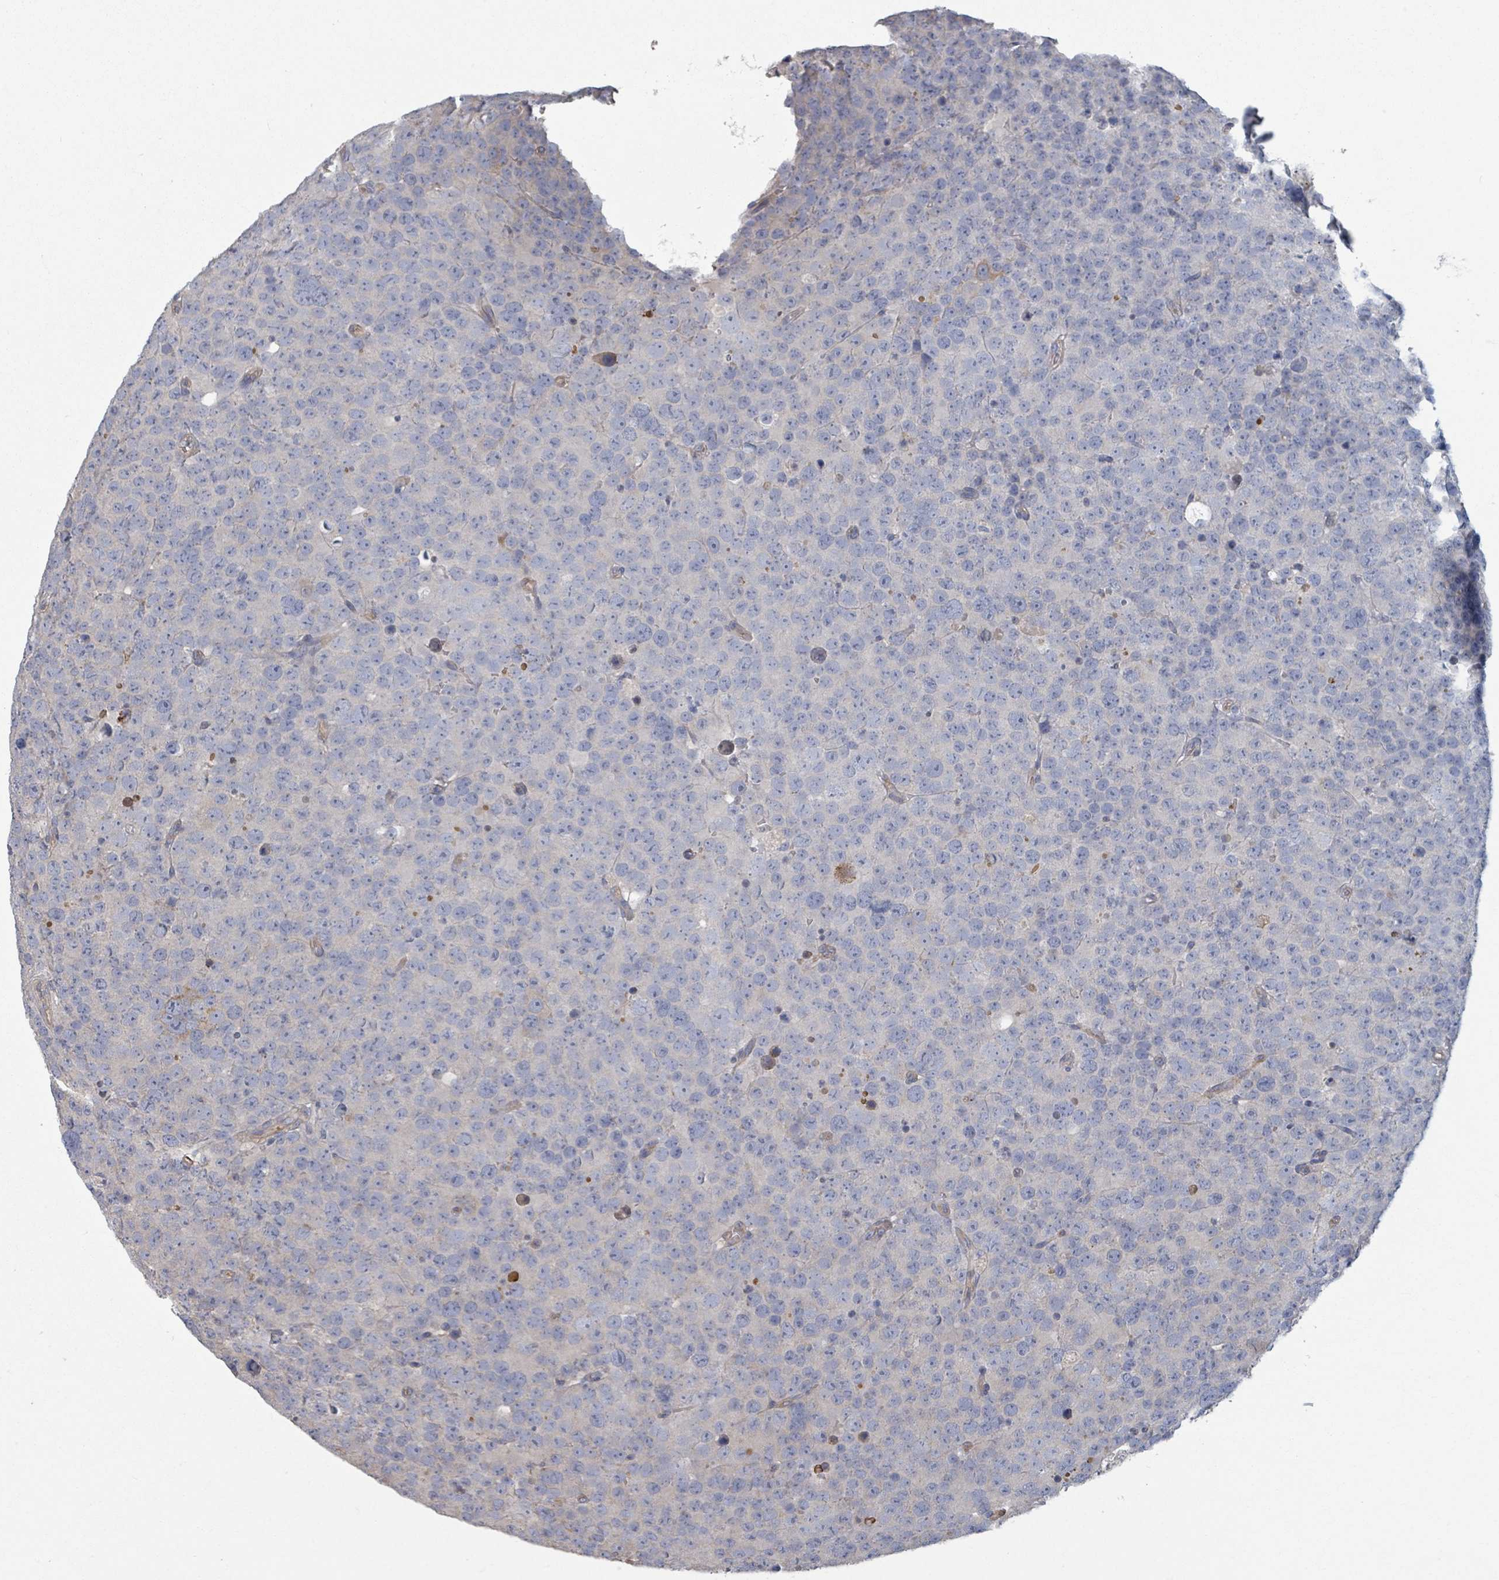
{"staining": {"intensity": "negative", "quantity": "none", "location": "none"}, "tissue": "testis cancer", "cell_type": "Tumor cells", "image_type": "cancer", "snomed": [{"axis": "morphology", "description": "Seminoma, NOS"}, {"axis": "topography", "description": "Testis"}], "caption": "A high-resolution photomicrograph shows immunohistochemistry staining of testis cancer (seminoma), which exhibits no significant staining in tumor cells. (Brightfield microscopy of DAB IHC at high magnification).", "gene": "PLAUR", "patient": {"sex": "male", "age": 71}}